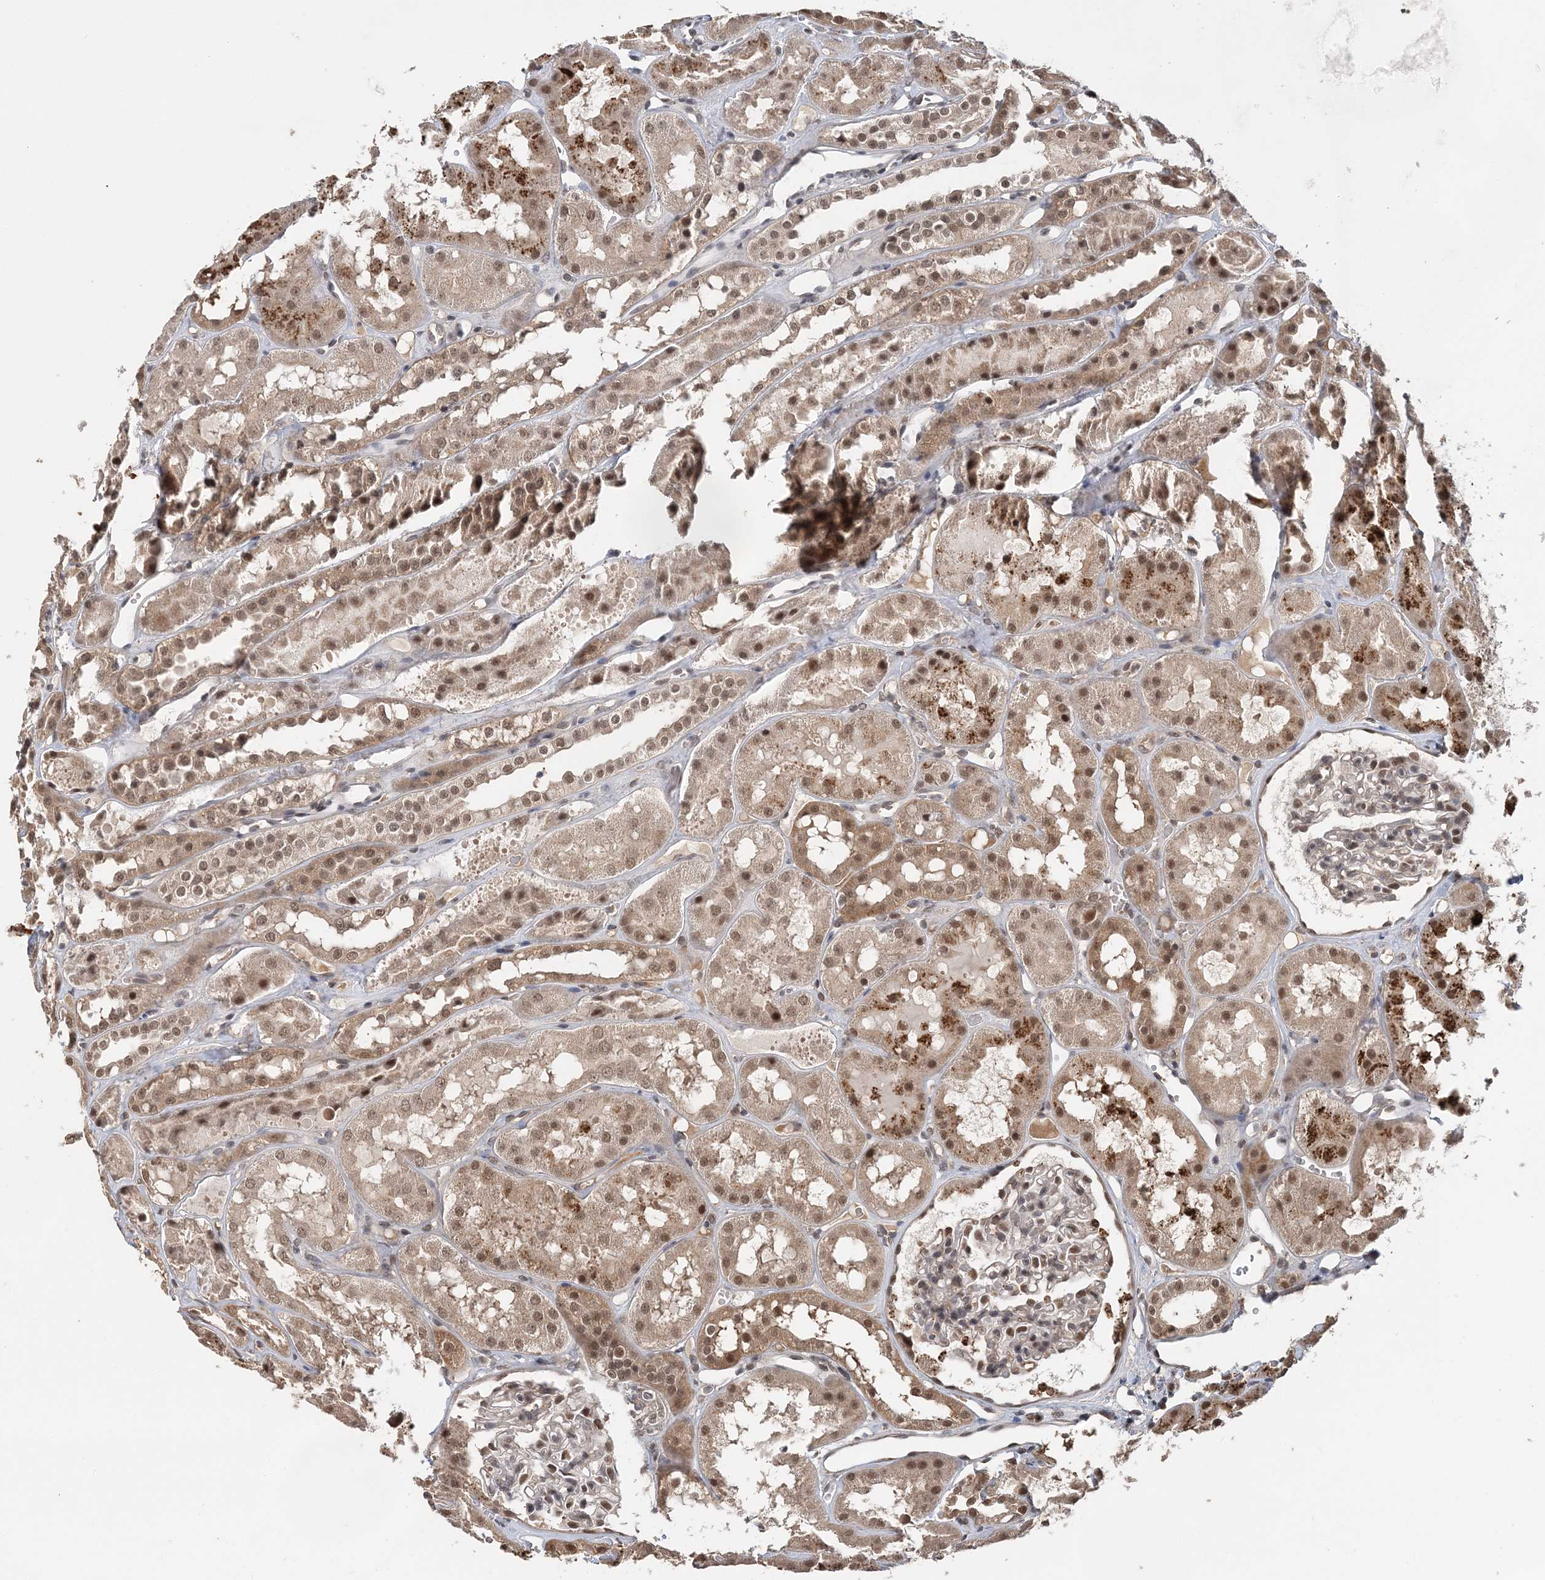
{"staining": {"intensity": "moderate", "quantity": "25%-75%", "location": "nuclear"}, "tissue": "kidney", "cell_type": "Cells in glomeruli", "image_type": "normal", "snomed": [{"axis": "morphology", "description": "Normal tissue, NOS"}, {"axis": "topography", "description": "Kidney"}], "caption": "Protein expression by immunohistochemistry (IHC) reveals moderate nuclear expression in about 25%-75% of cells in glomeruli in benign kidney.", "gene": "TSHZ2", "patient": {"sex": "male", "age": 16}}